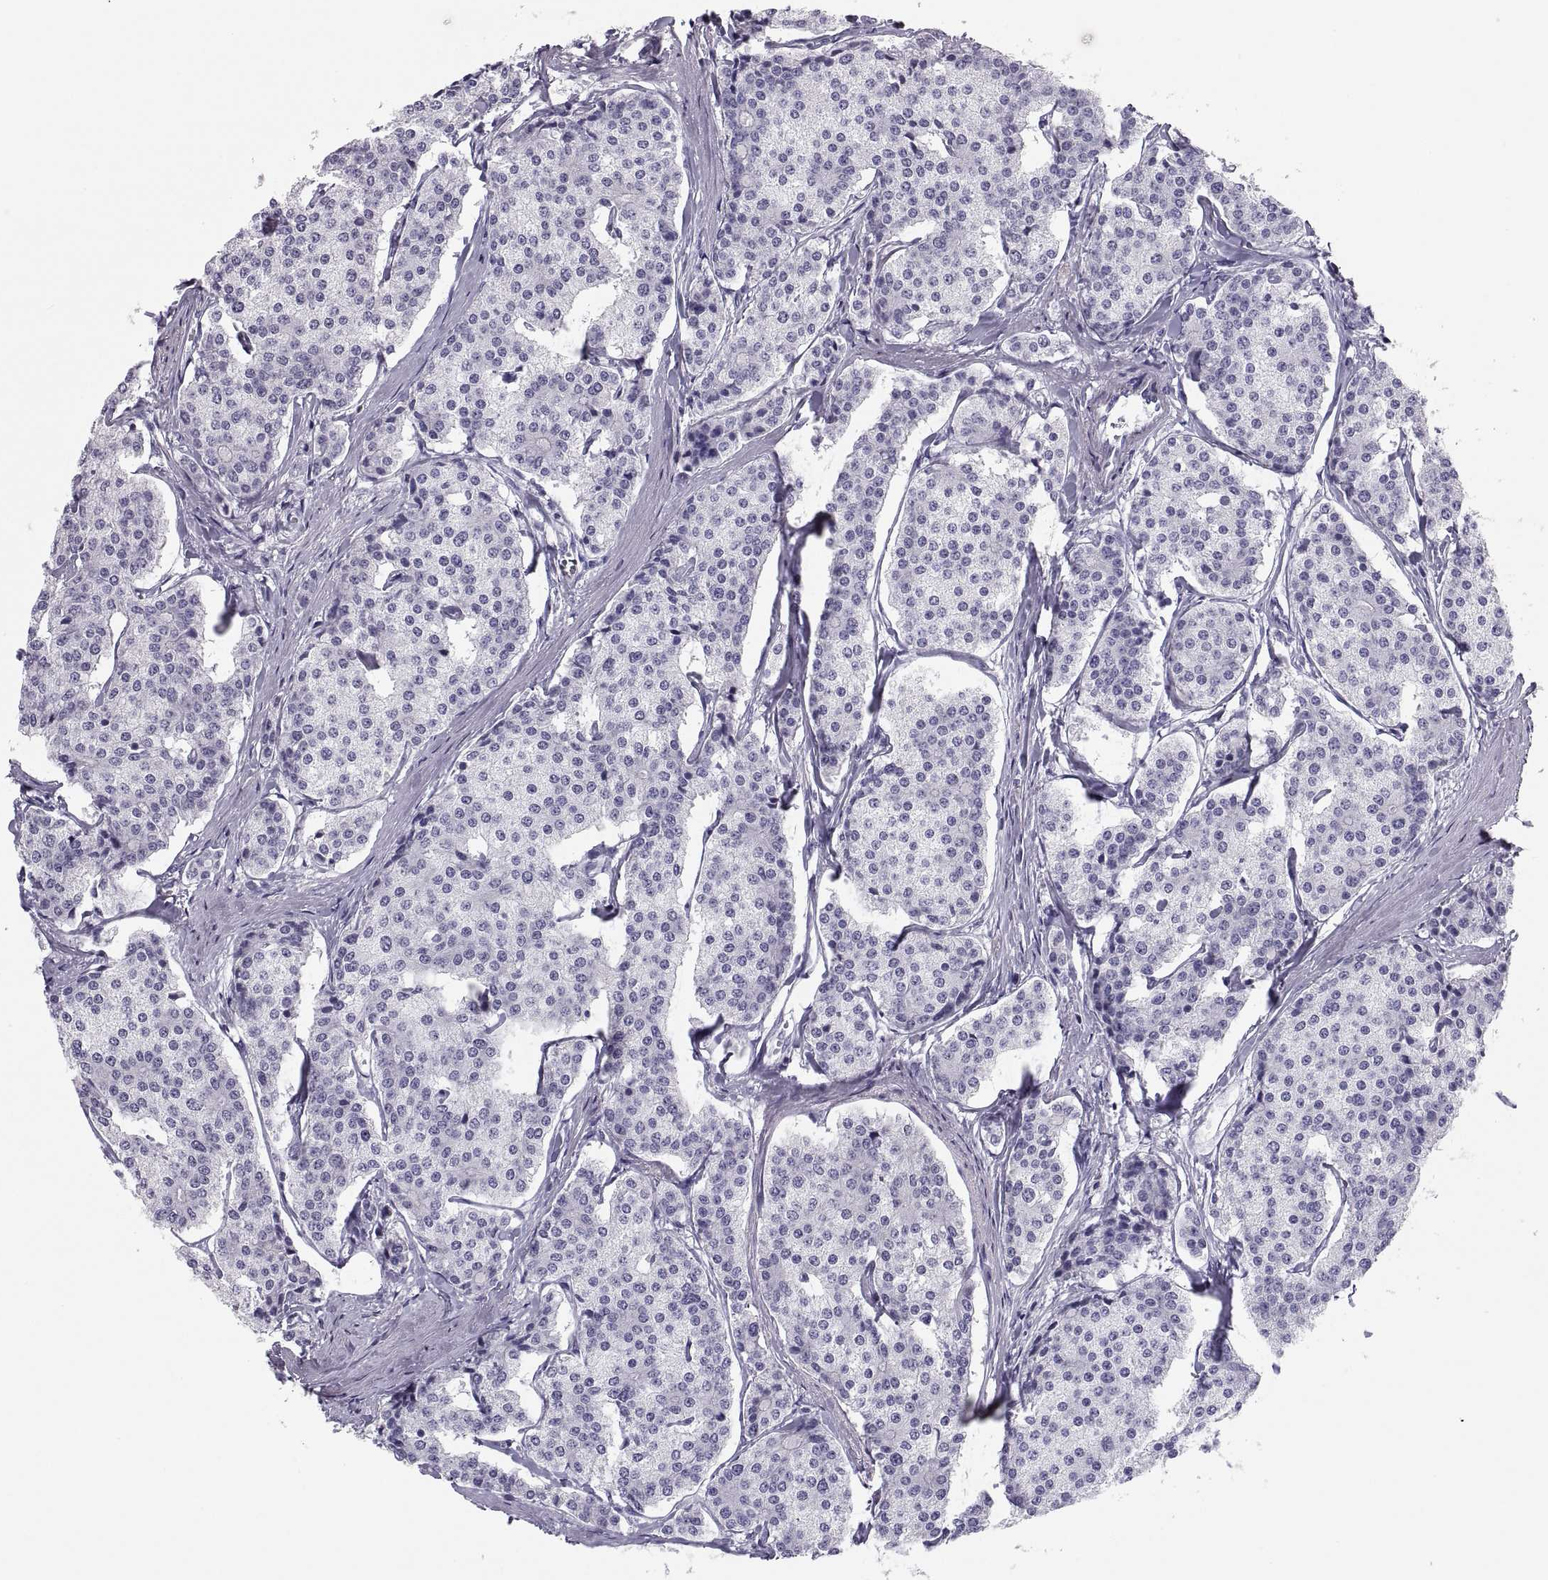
{"staining": {"intensity": "negative", "quantity": "none", "location": "none"}, "tissue": "carcinoid", "cell_type": "Tumor cells", "image_type": "cancer", "snomed": [{"axis": "morphology", "description": "Carcinoid, malignant, NOS"}, {"axis": "topography", "description": "Small intestine"}], "caption": "Protein analysis of carcinoid reveals no significant staining in tumor cells. Brightfield microscopy of immunohistochemistry (IHC) stained with DAB (brown) and hematoxylin (blue), captured at high magnification.", "gene": "PAX2", "patient": {"sex": "female", "age": 65}}